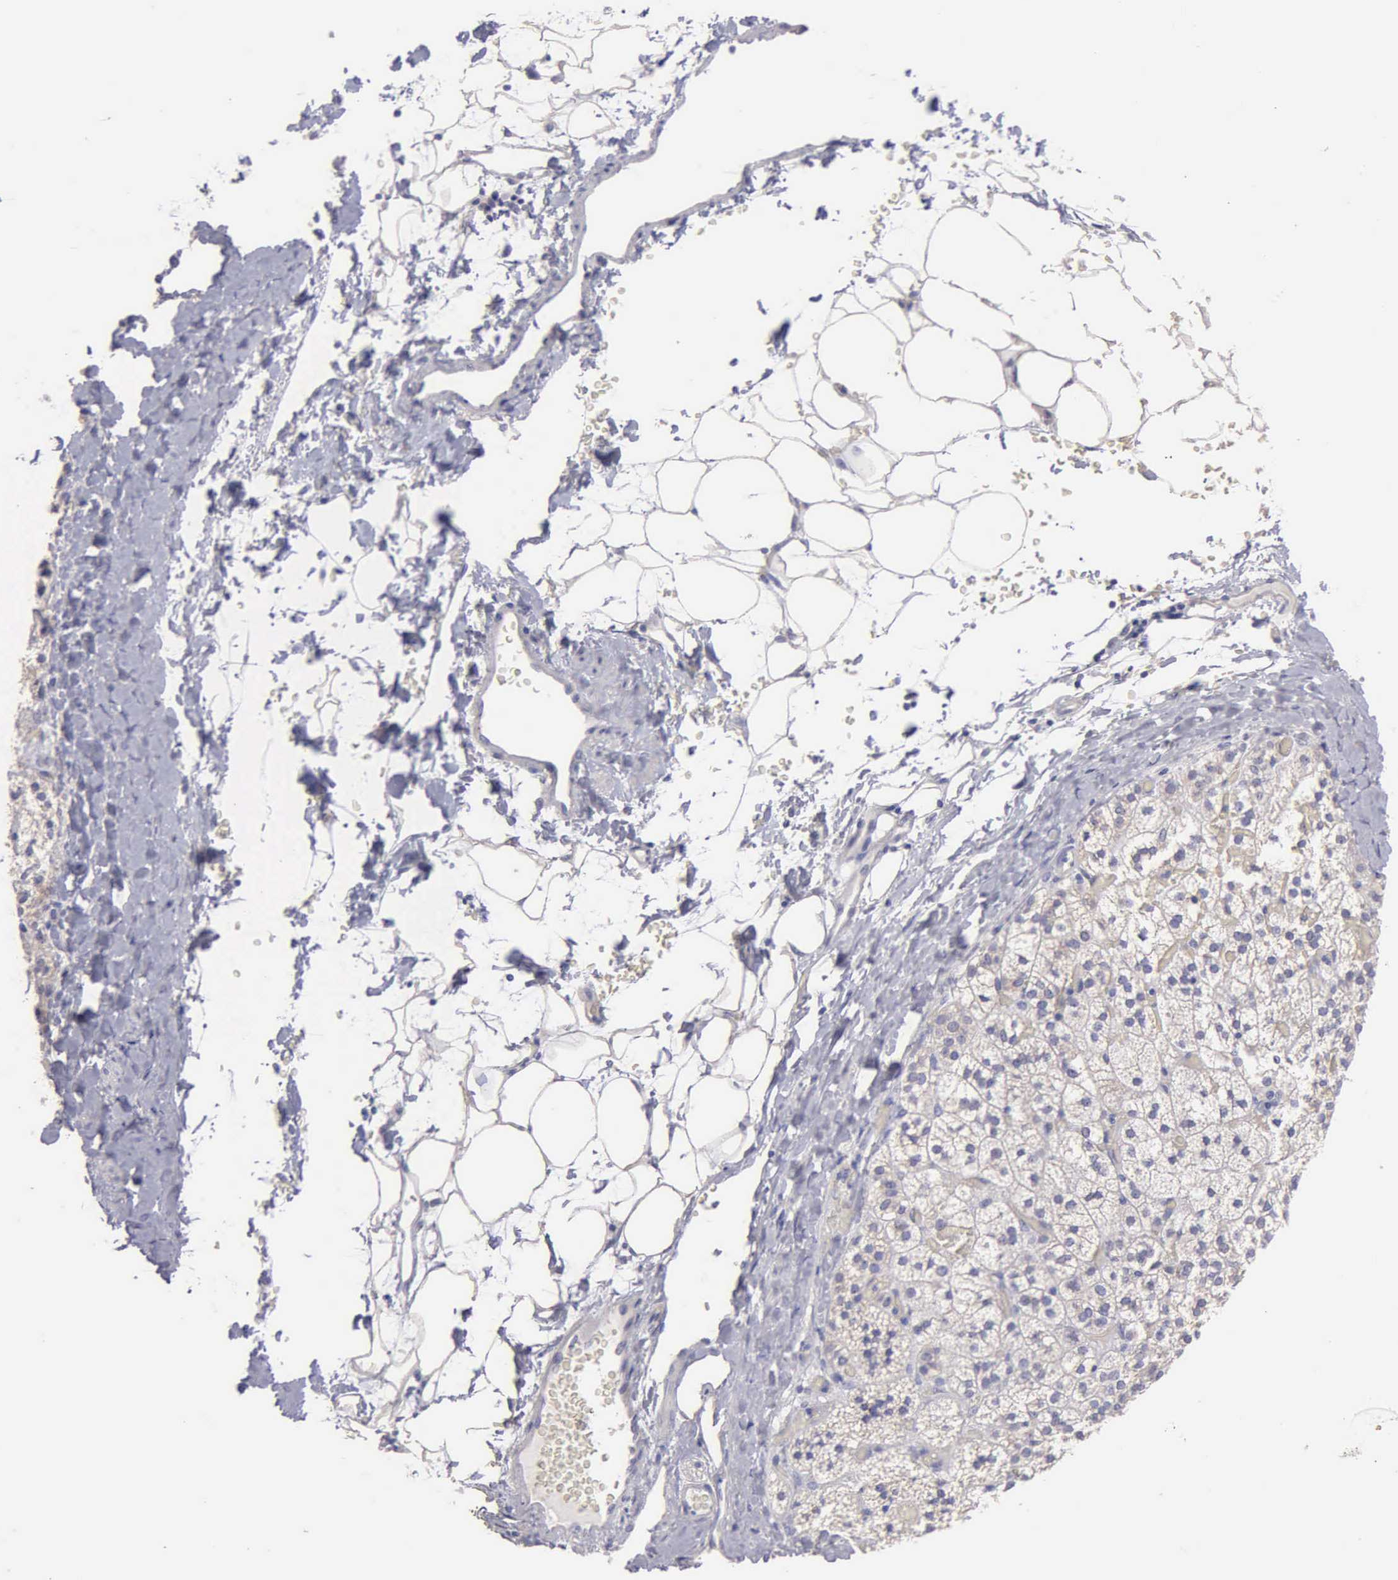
{"staining": {"intensity": "negative", "quantity": "none", "location": "none"}, "tissue": "adrenal gland", "cell_type": "Glandular cells", "image_type": "normal", "snomed": [{"axis": "morphology", "description": "Normal tissue, NOS"}, {"axis": "topography", "description": "Adrenal gland"}], "caption": "DAB (3,3'-diaminobenzidine) immunohistochemical staining of benign human adrenal gland shows no significant staining in glandular cells.", "gene": "APP", "patient": {"sex": "male", "age": 53}}